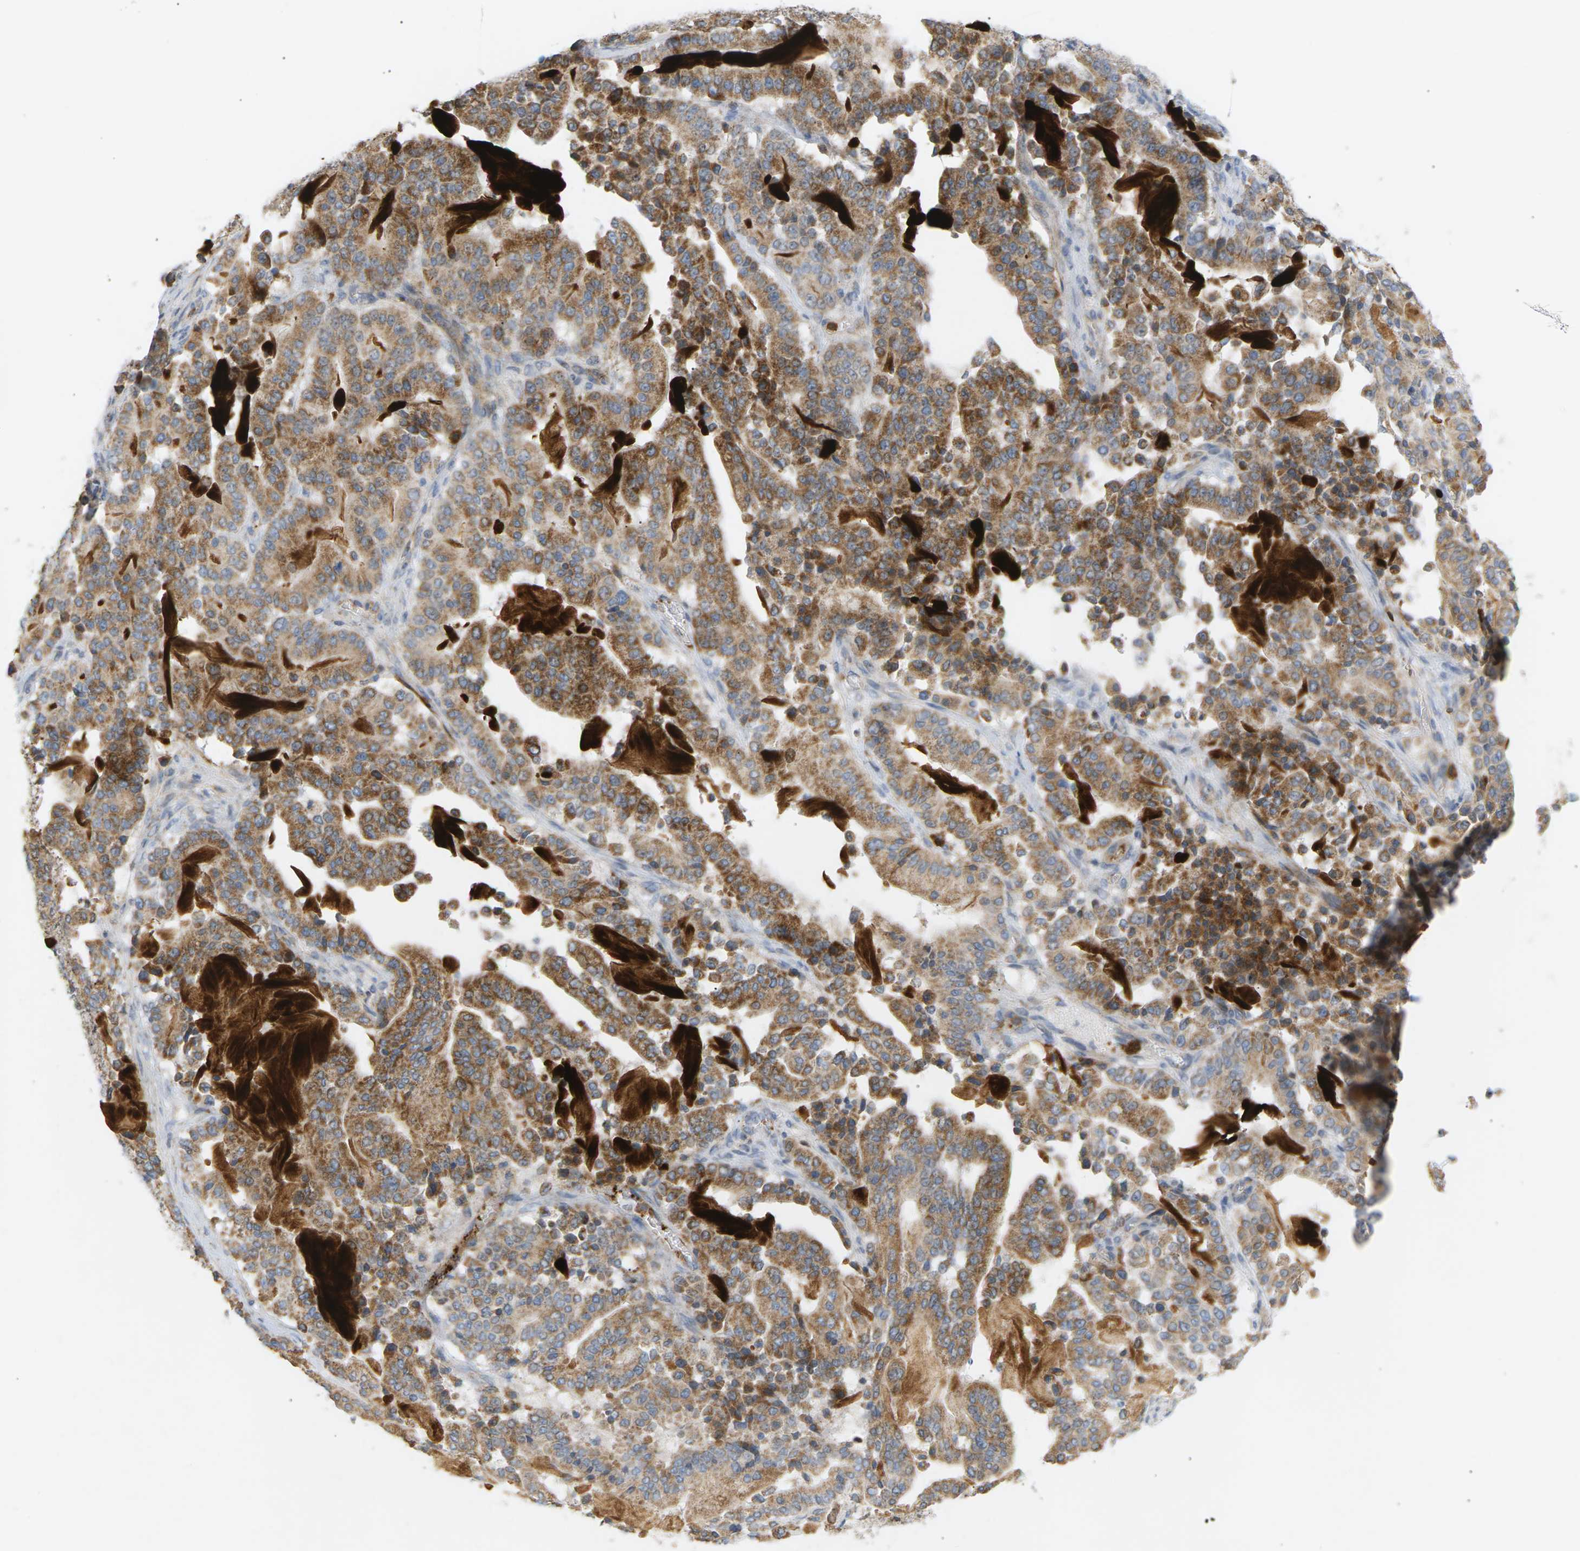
{"staining": {"intensity": "moderate", "quantity": ">75%", "location": "cytoplasmic/membranous"}, "tissue": "pancreatic cancer", "cell_type": "Tumor cells", "image_type": "cancer", "snomed": [{"axis": "morphology", "description": "Adenocarcinoma, NOS"}, {"axis": "topography", "description": "Pancreas"}], "caption": "Protein staining demonstrates moderate cytoplasmic/membranous positivity in about >75% of tumor cells in pancreatic adenocarcinoma. (DAB (3,3'-diaminobenzidine) IHC with brightfield microscopy, high magnification).", "gene": "LIME1", "patient": {"sex": "male", "age": 63}}